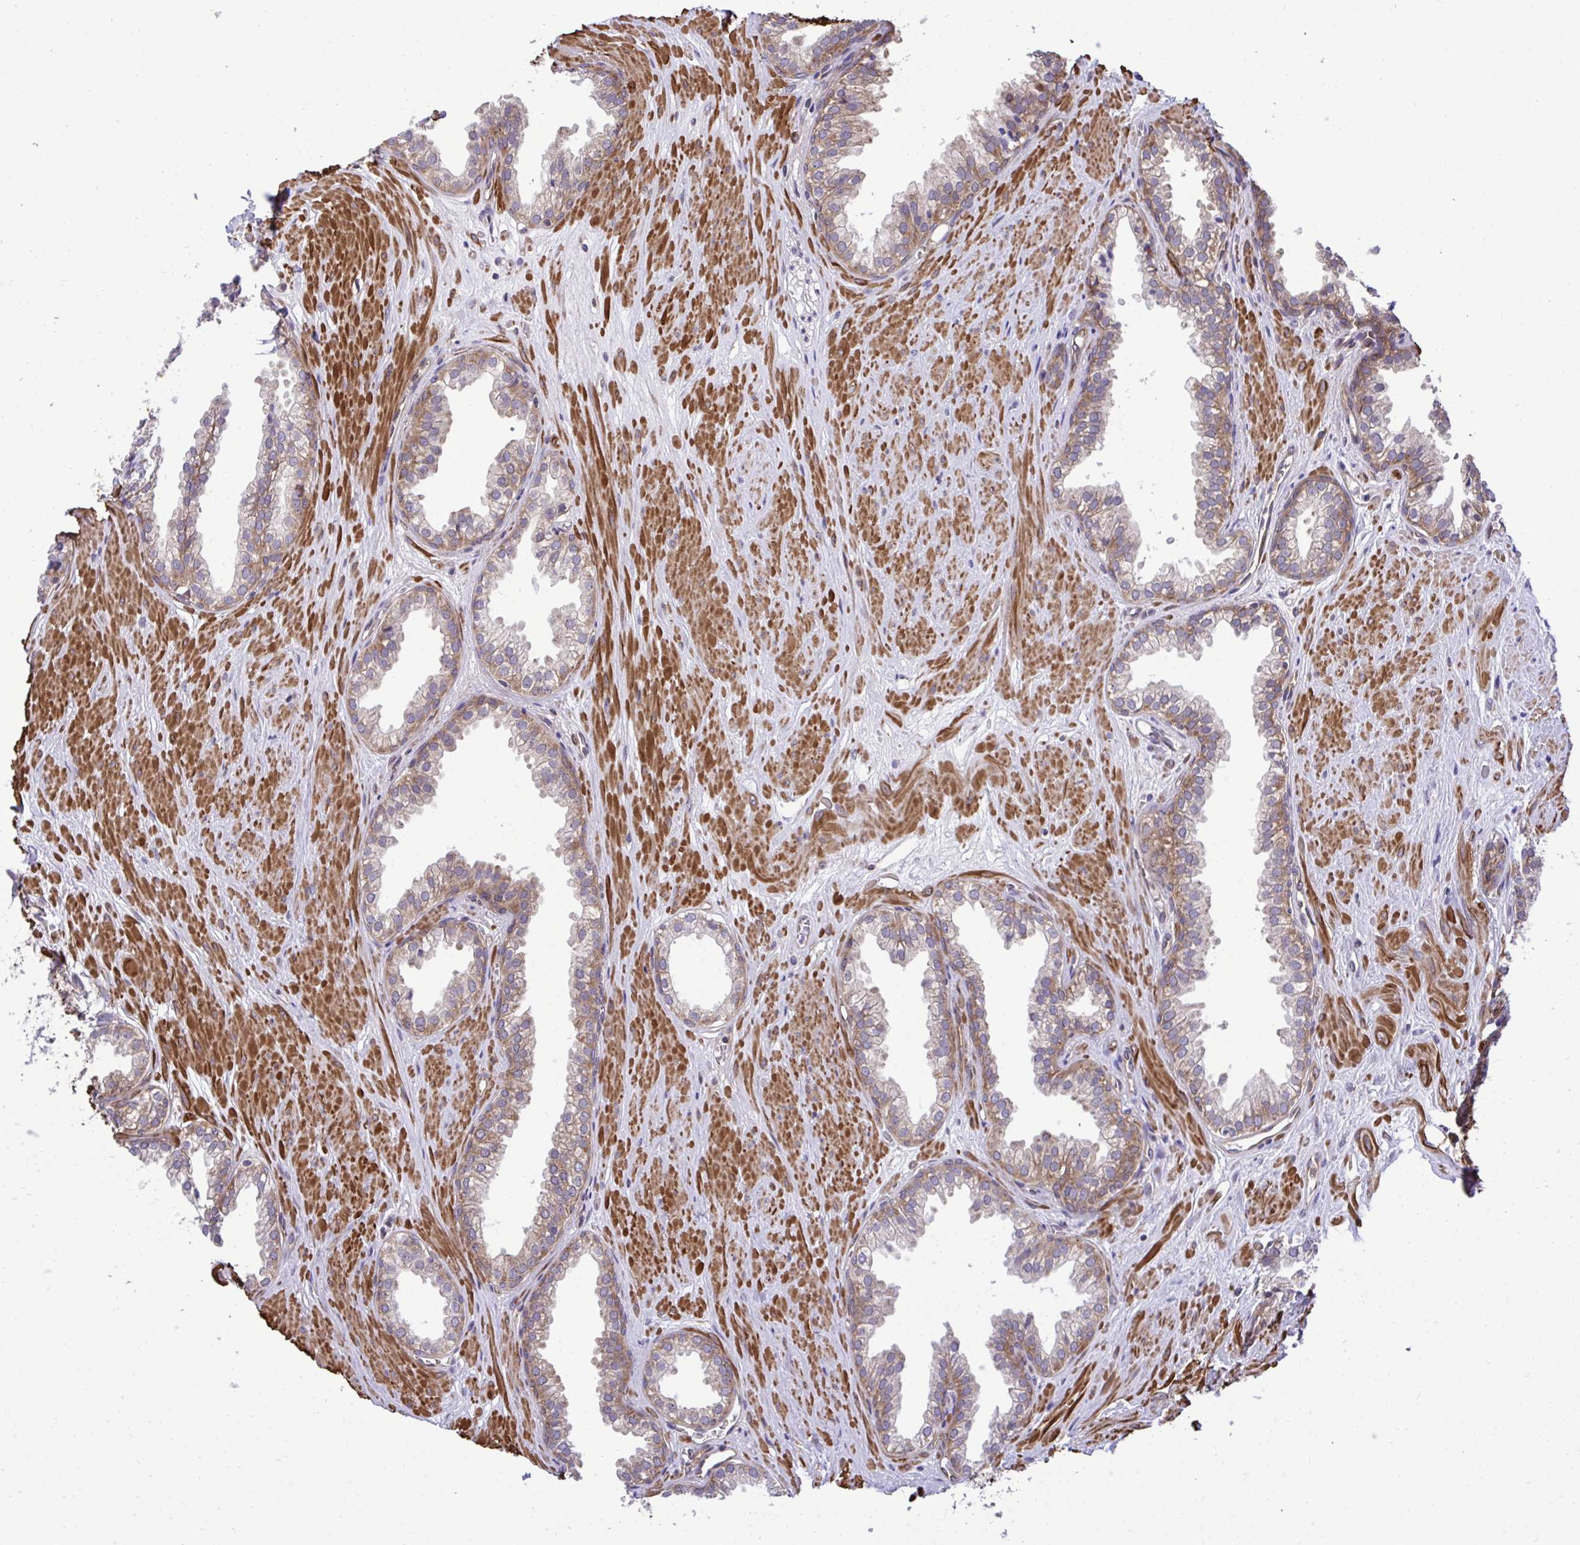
{"staining": {"intensity": "moderate", "quantity": "25%-75%", "location": "cytoplasmic/membranous"}, "tissue": "prostate", "cell_type": "Glandular cells", "image_type": "normal", "snomed": [{"axis": "morphology", "description": "Normal tissue, NOS"}, {"axis": "topography", "description": "Prostate"}, {"axis": "topography", "description": "Peripheral nerve tissue"}], "caption": "Immunohistochemistry (IHC) image of normal human prostate stained for a protein (brown), which shows medium levels of moderate cytoplasmic/membranous staining in about 25%-75% of glandular cells.", "gene": "RPS15", "patient": {"sex": "male", "age": 55}}